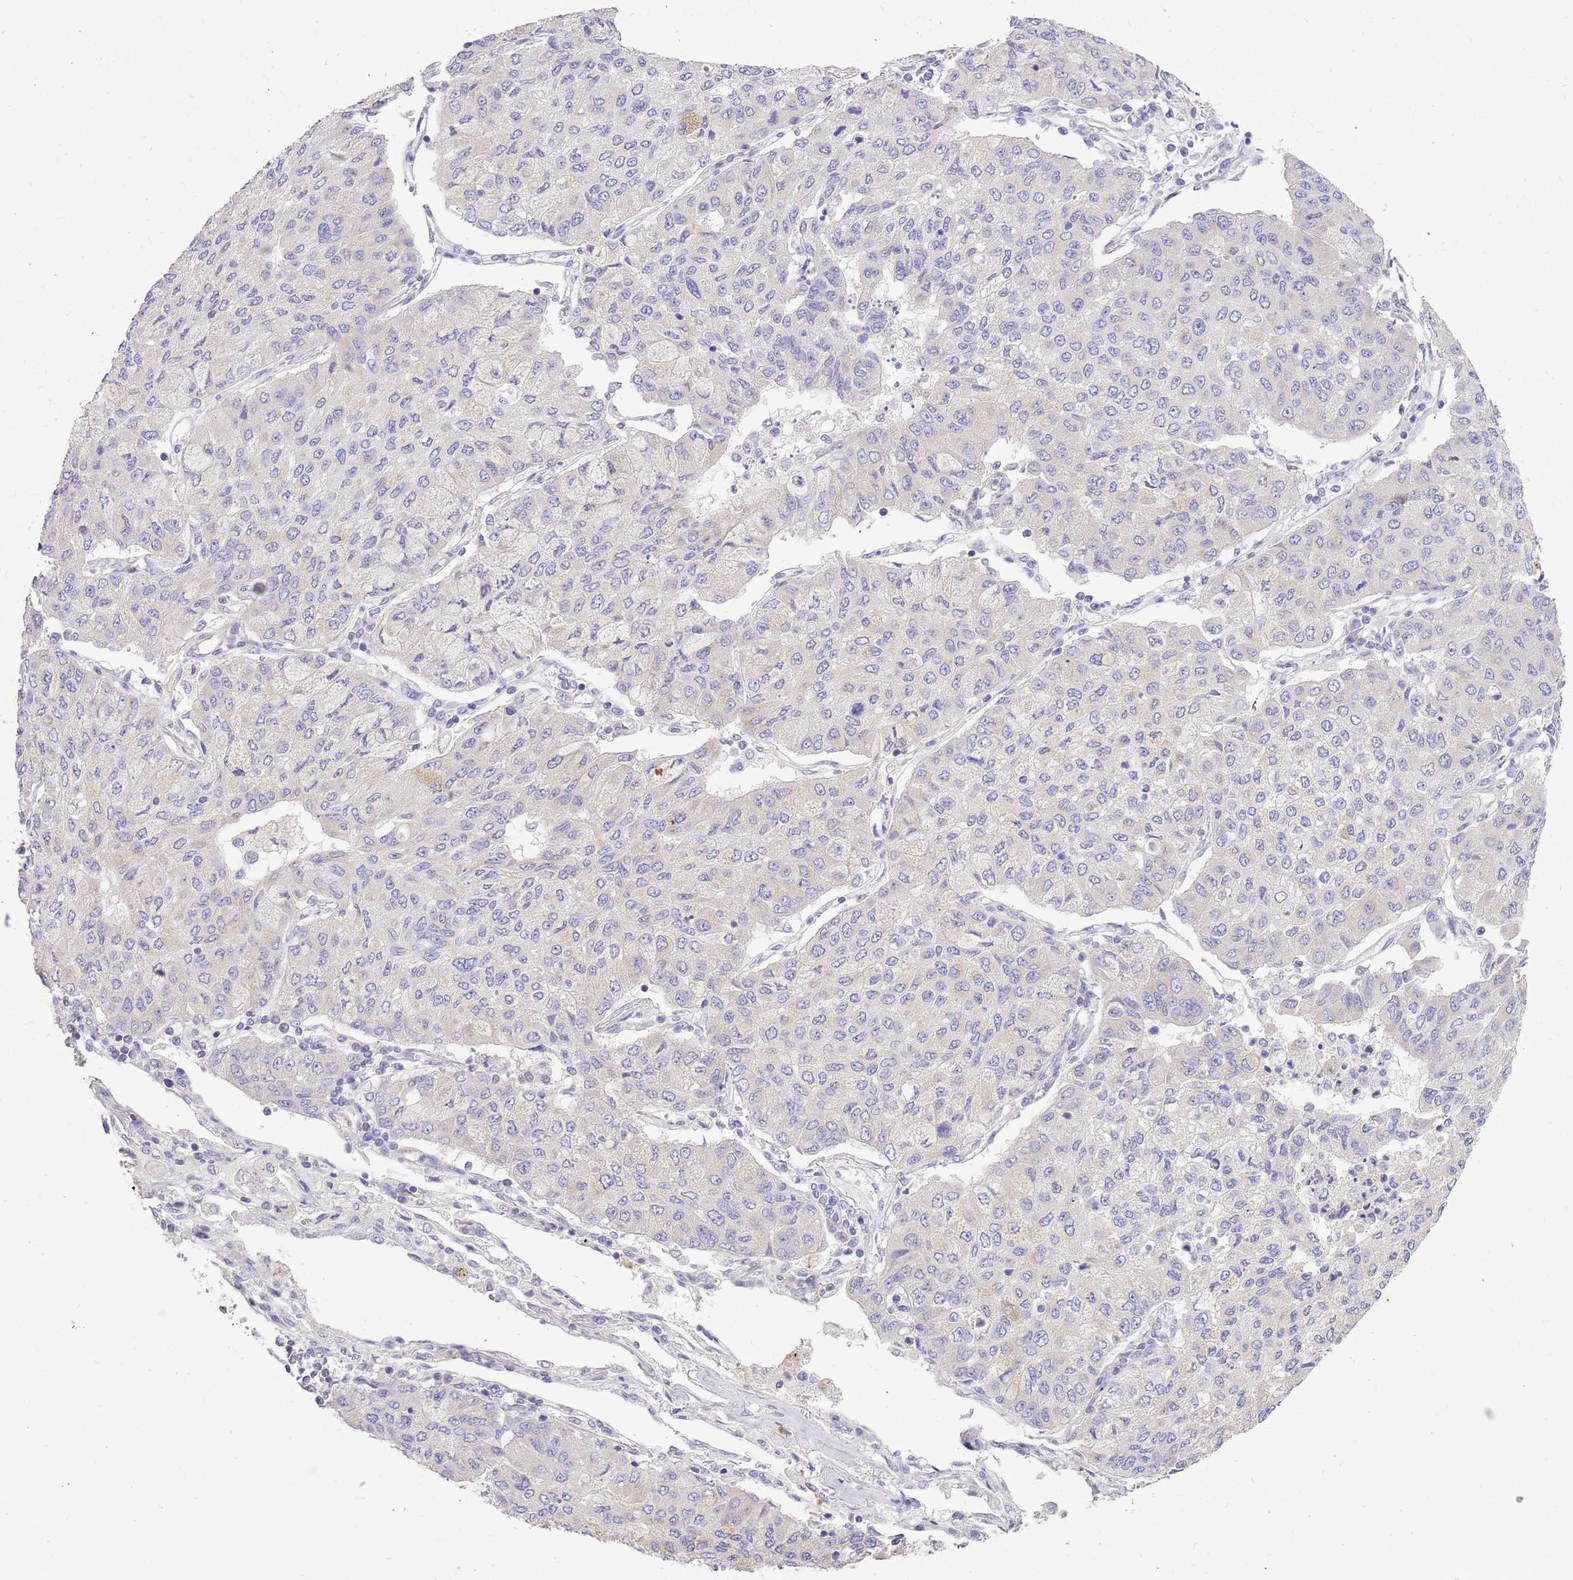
{"staining": {"intensity": "negative", "quantity": "none", "location": "none"}, "tissue": "lung cancer", "cell_type": "Tumor cells", "image_type": "cancer", "snomed": [{"axis": "morphology", "description": "Squamous cell carcinoma, NOS"}, {"axis": "topography", "description": "Lung"}], "caption": "Immunohistochemical staining of lung squamous cell carcinoma shows no significant expression in tumor cells.", "gene": "GLCE", "patient": {"sex": "male", "age": 74}}